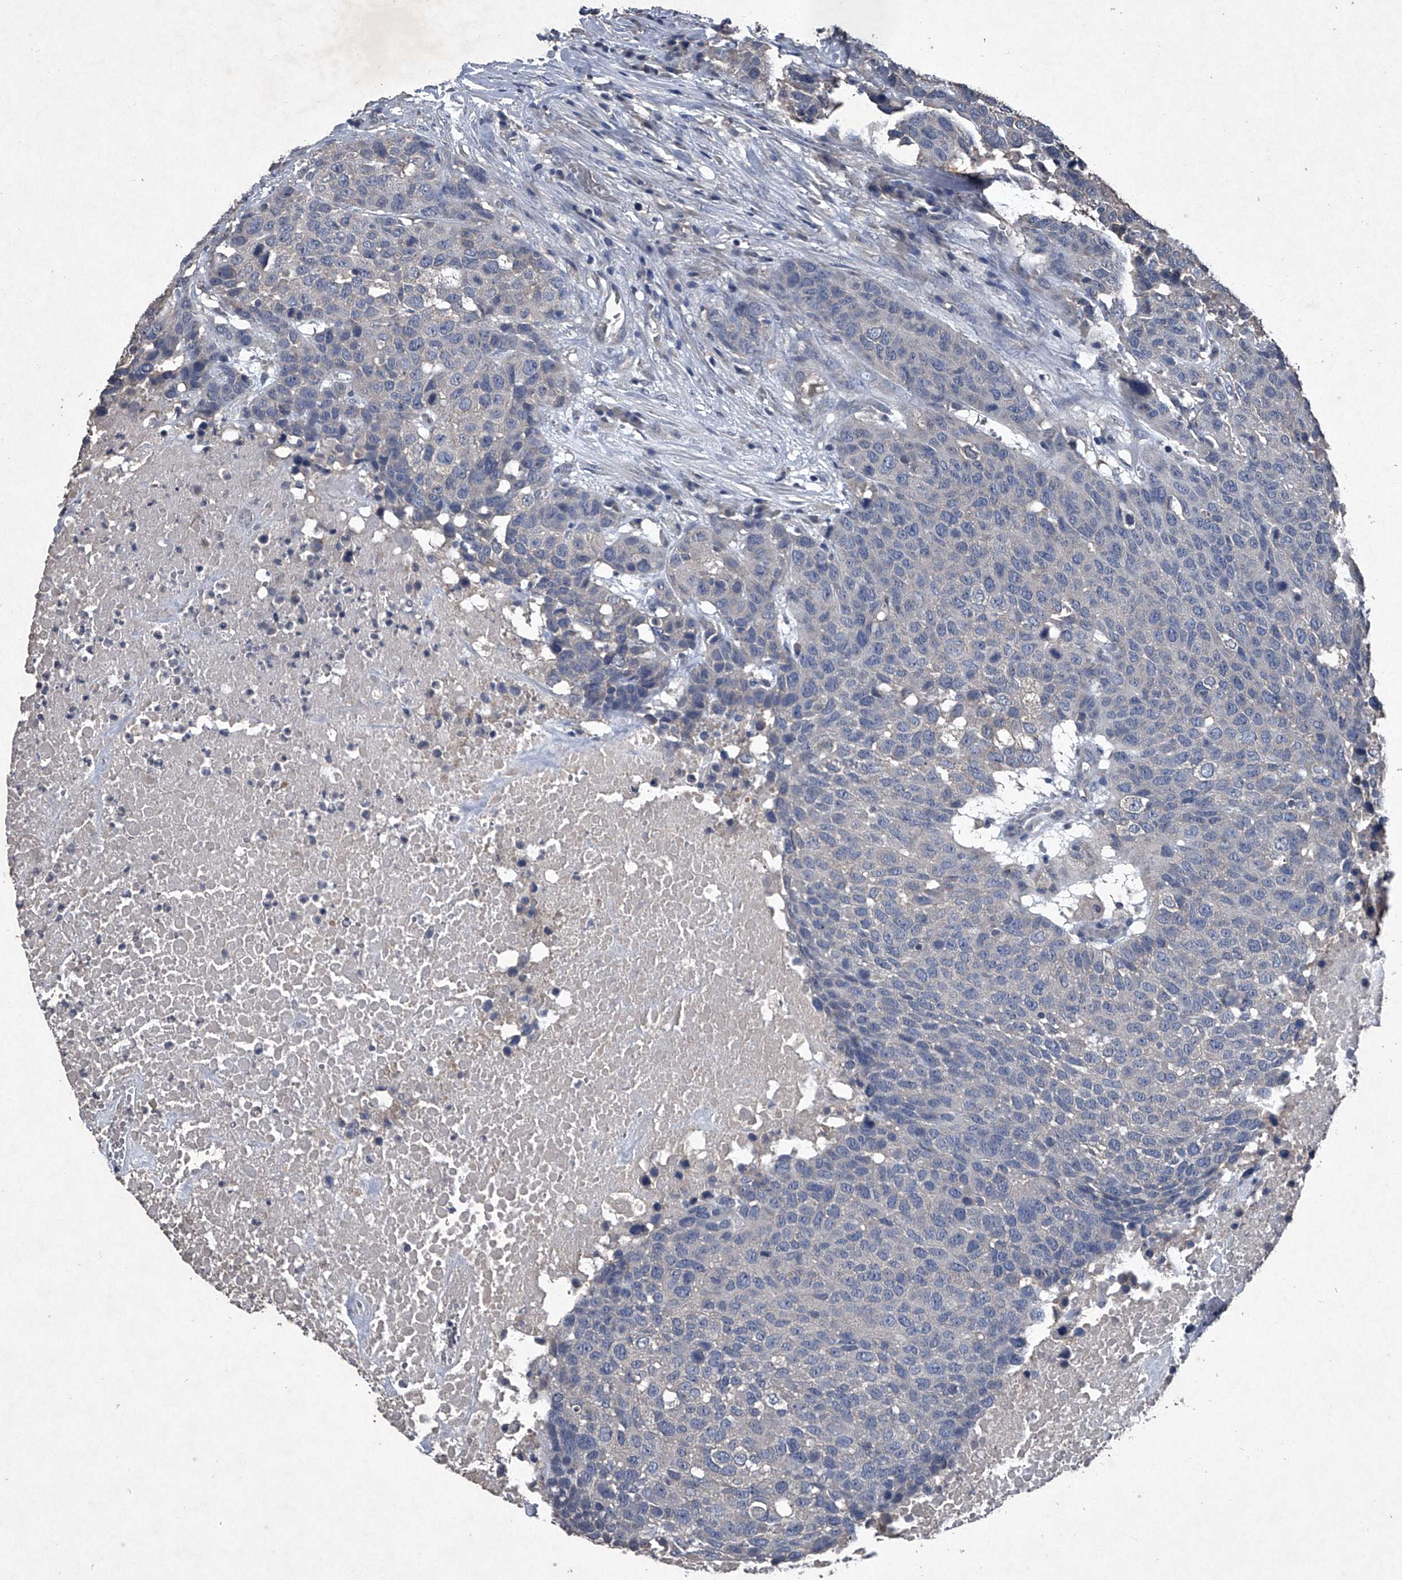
{"staining": {"intensity": "negative", "quantity": "none", "location": "none"}, "tissue": "head and neck cancer", "cell_type": "Tumor cells", "image_type": "cancer", "snomed": [{"axis": "morphology", "description": "Squamous cell carcinoma, NOS"}, {"axis": "topography", "description": "Head-Neck"}], "caption": "Head and neck squamous cell carcinoma stained for a protein using immunohistochemistry shows no staining tumor cells.", "gene": "MAPKAP1", "patient": {"sex": "male", "age": 66}}